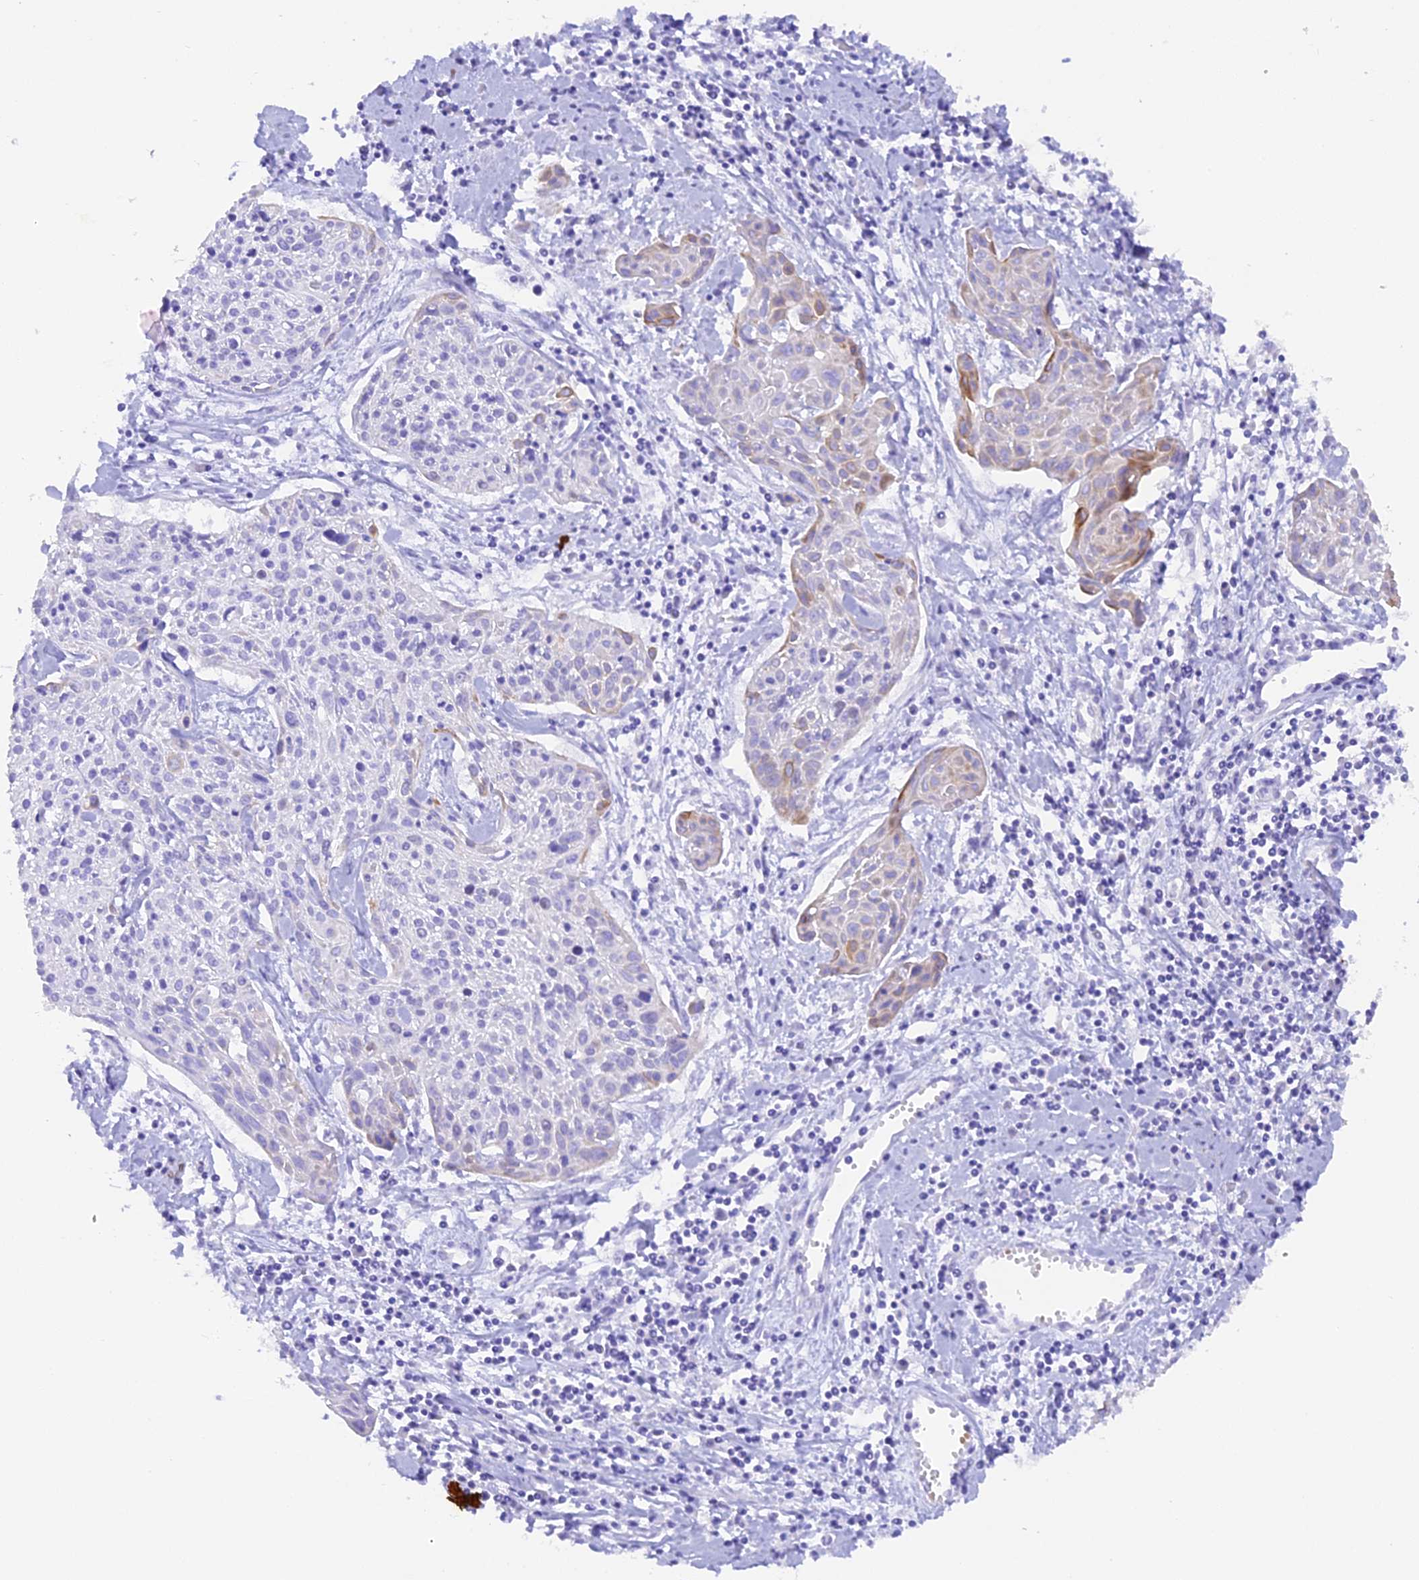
{"staining": {"intensity": "negative", "quantity": "none", "location": "none"}, "tissue": "cervical cancer", "cell_type": "Tumor cells", "image_type": "cancer", "snomed": [{"axis": "morphology", "description": "Squamous cell carcinoma, NOS"}, {"axis": "topography", "description": "Cervix"}], "caption": "The IHC image has no significant expression in tumor cells of cervical cancer (squamous cell carcinoma) tissue.", "gene": "PKIA", "patient": {"sex": "female", "age": 51}}